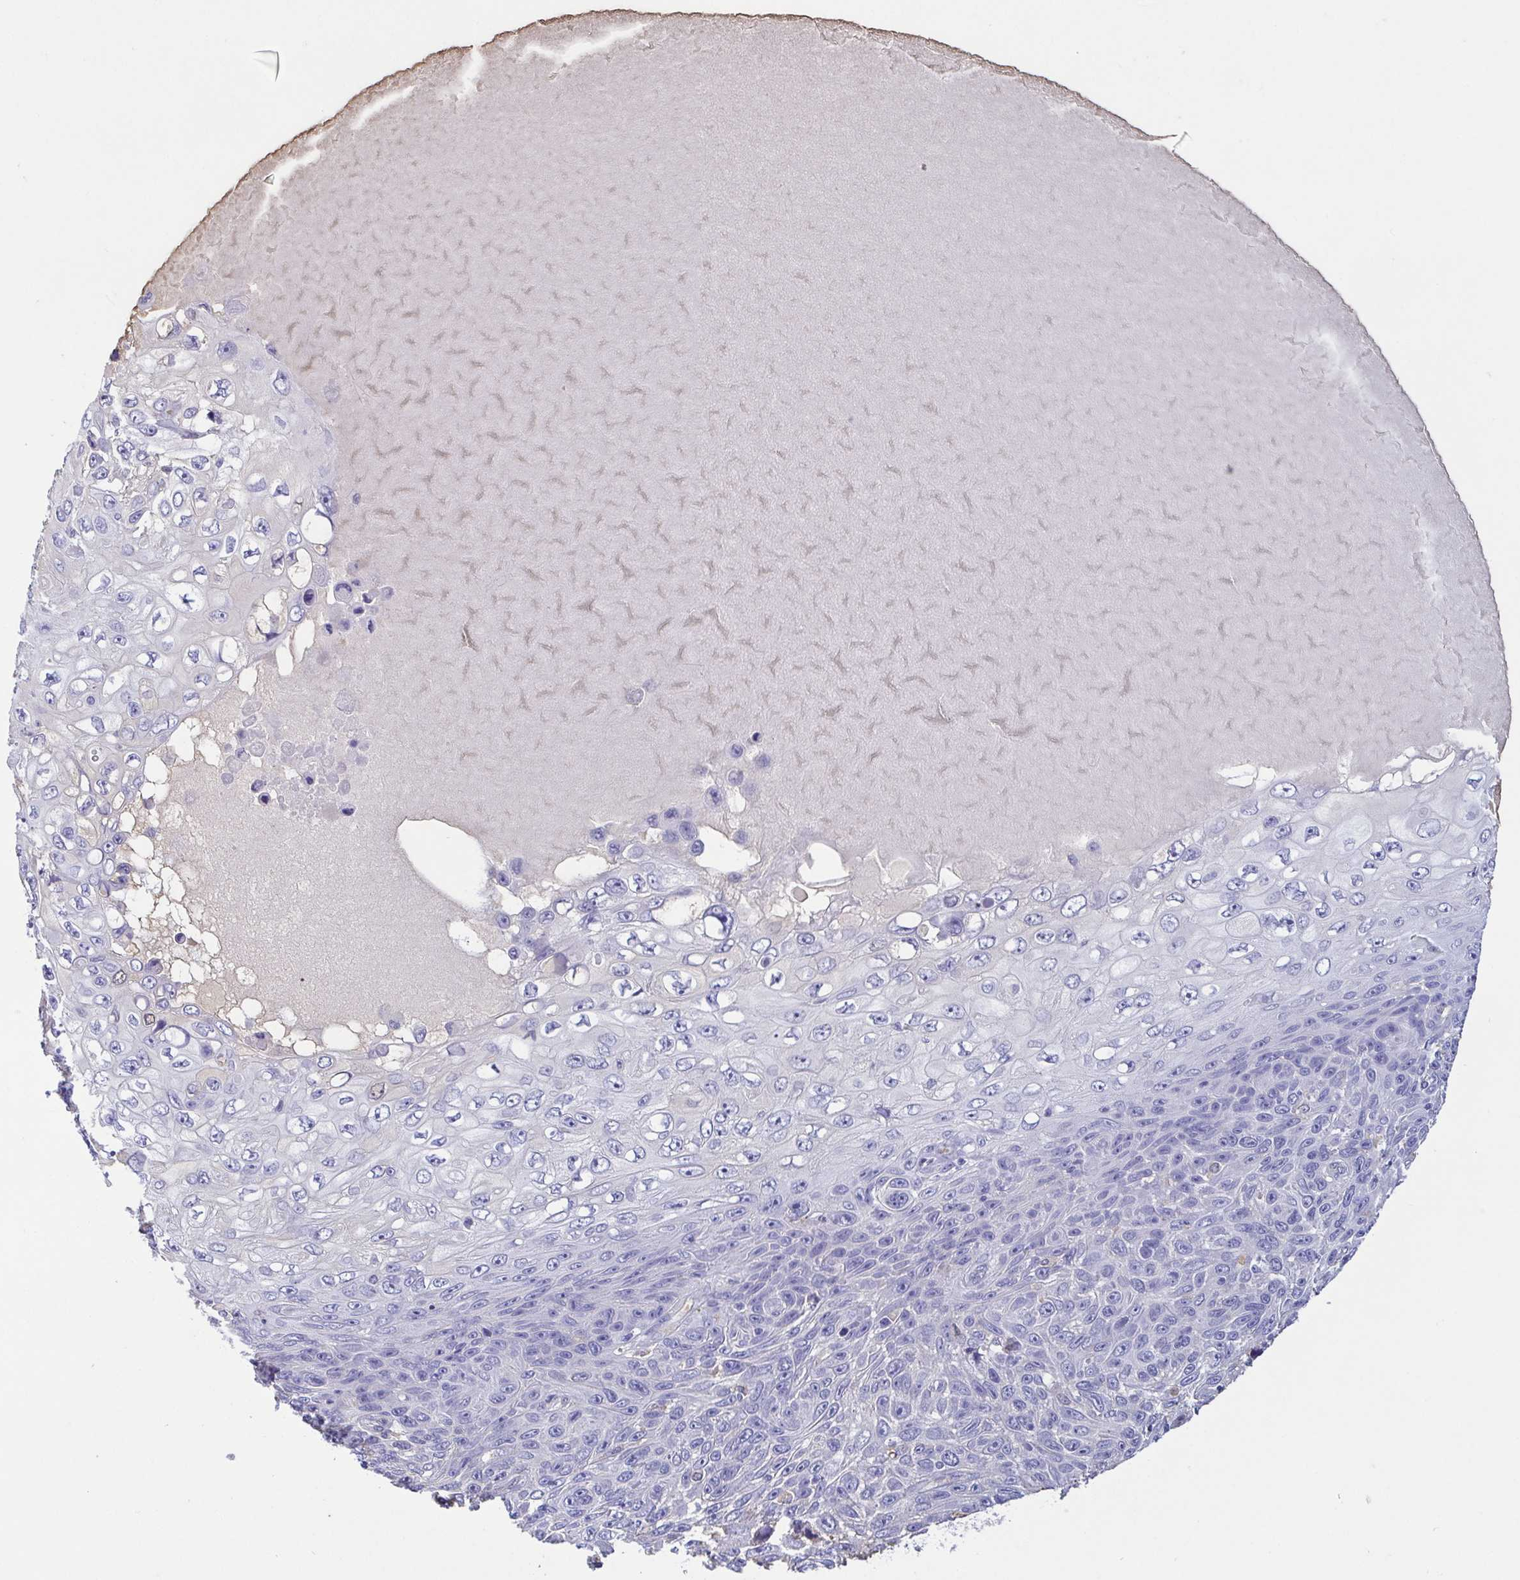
{"staining": {"intensity": "negative", "quantity": "none", "location": "none"}, "tissue": "skin cancer", "cell_type": "Tumor cells", "image_type": "cancer", "snomed": [{"axis": "morphology", "description": "Squamous cell carcinoma, NOS"}, {"axis": "topography", "description": "Skin"}], "caption": "A histopathology image of human squamous cell carcinoma (skin) is negative for staining in tumor cells.", "gene": "TREH", "patient": {"sex": "male", "age": 82}}